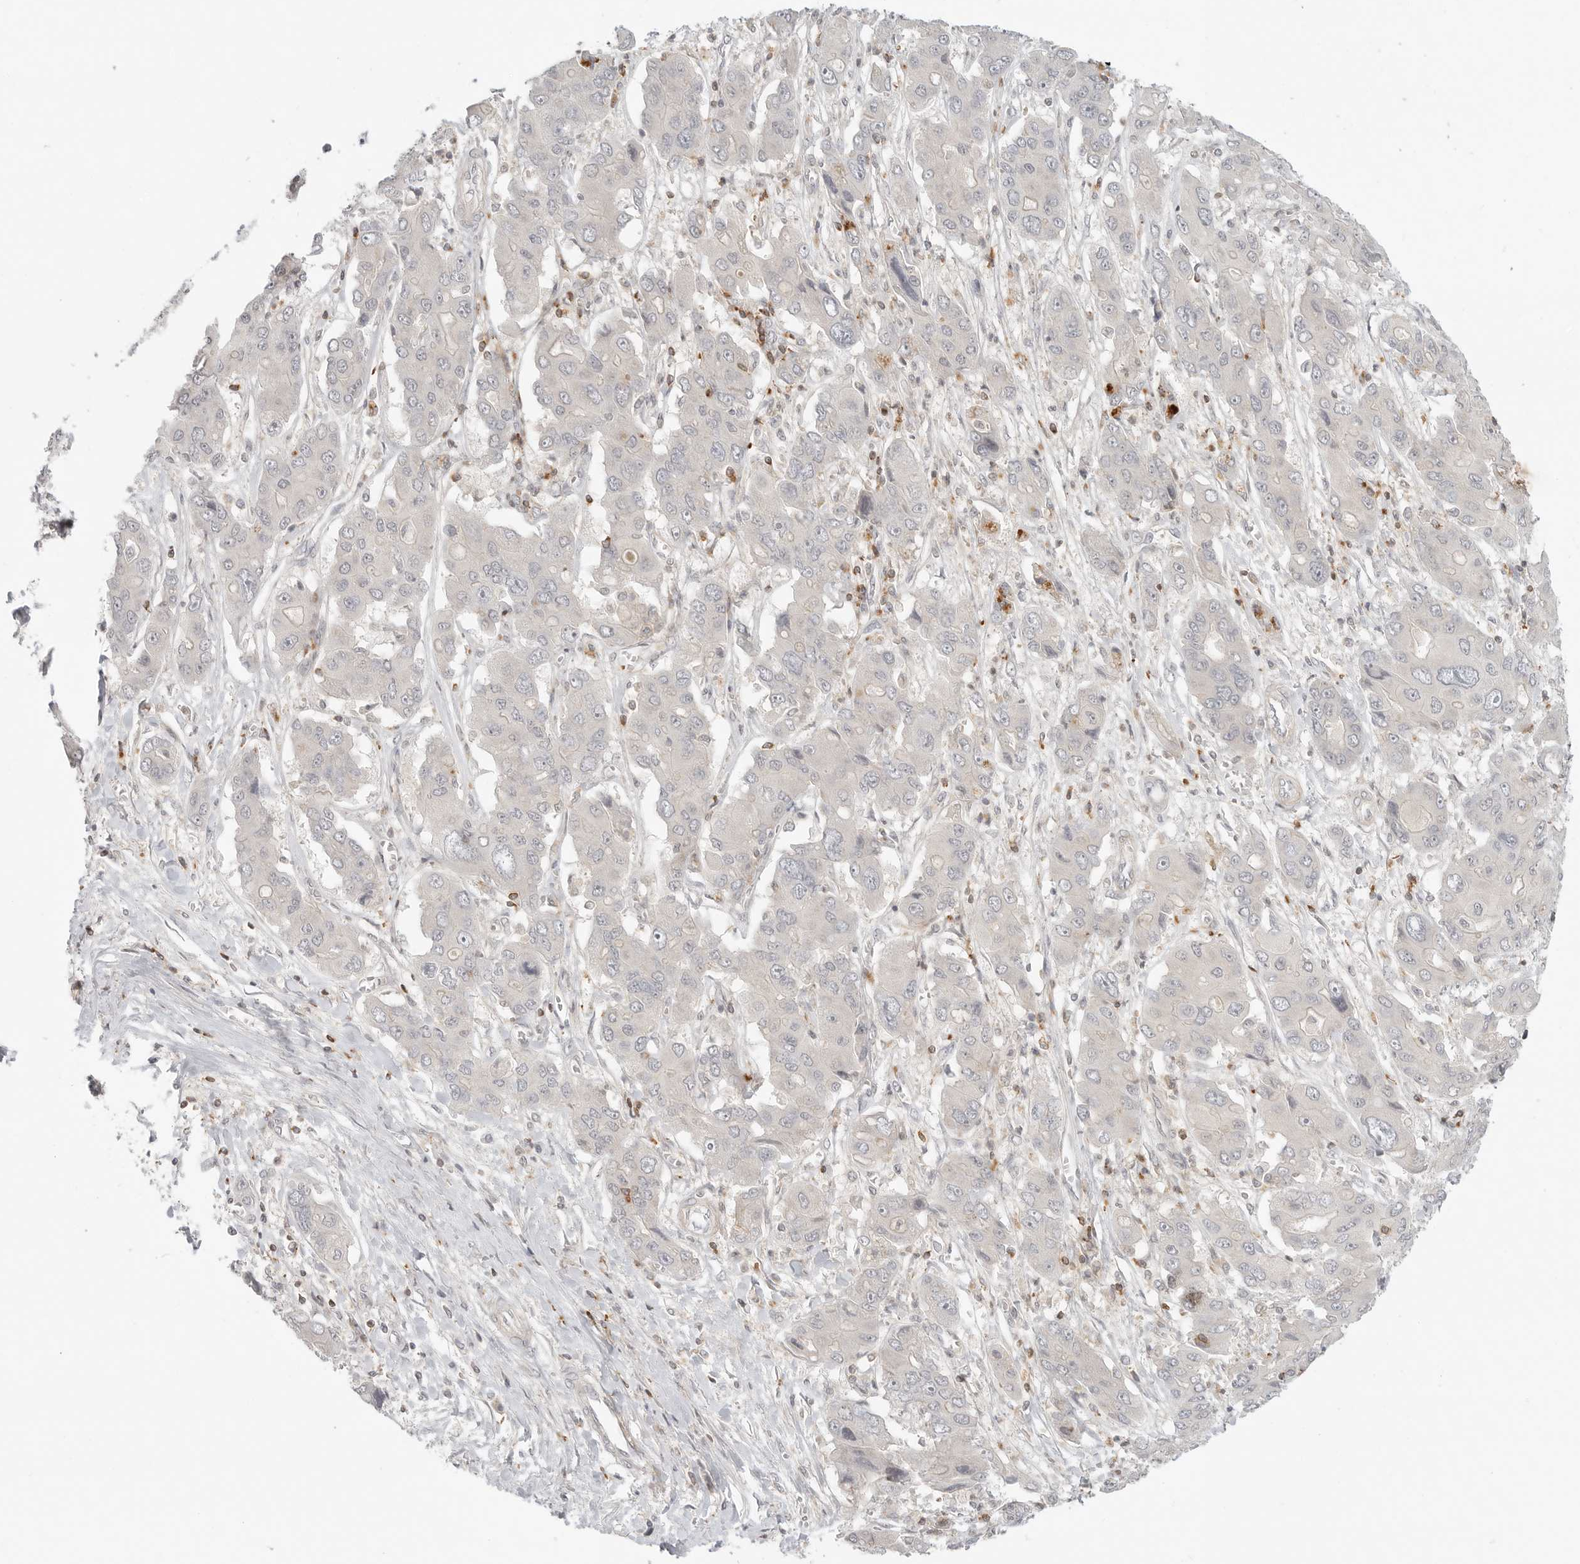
{"staining": {"intensity": "negative", "quantity": "none", "location": "none"}, "tissue": "liver cancer", "cell_type": "Tumor cells", "image_type": "cancer", "snomed": [{"axis": "morphology", "description": "Cholangiocarcinoma"}, {"axis": "topography", "description": "Liver"}], "caption": "Liver cancer was stained to show a protein in brown. There is no significant staining in tumor cells. Nuclei are stained in blue.", "gene": "SH3KBP1", "patient": {"sex": "male", "age": 67}}